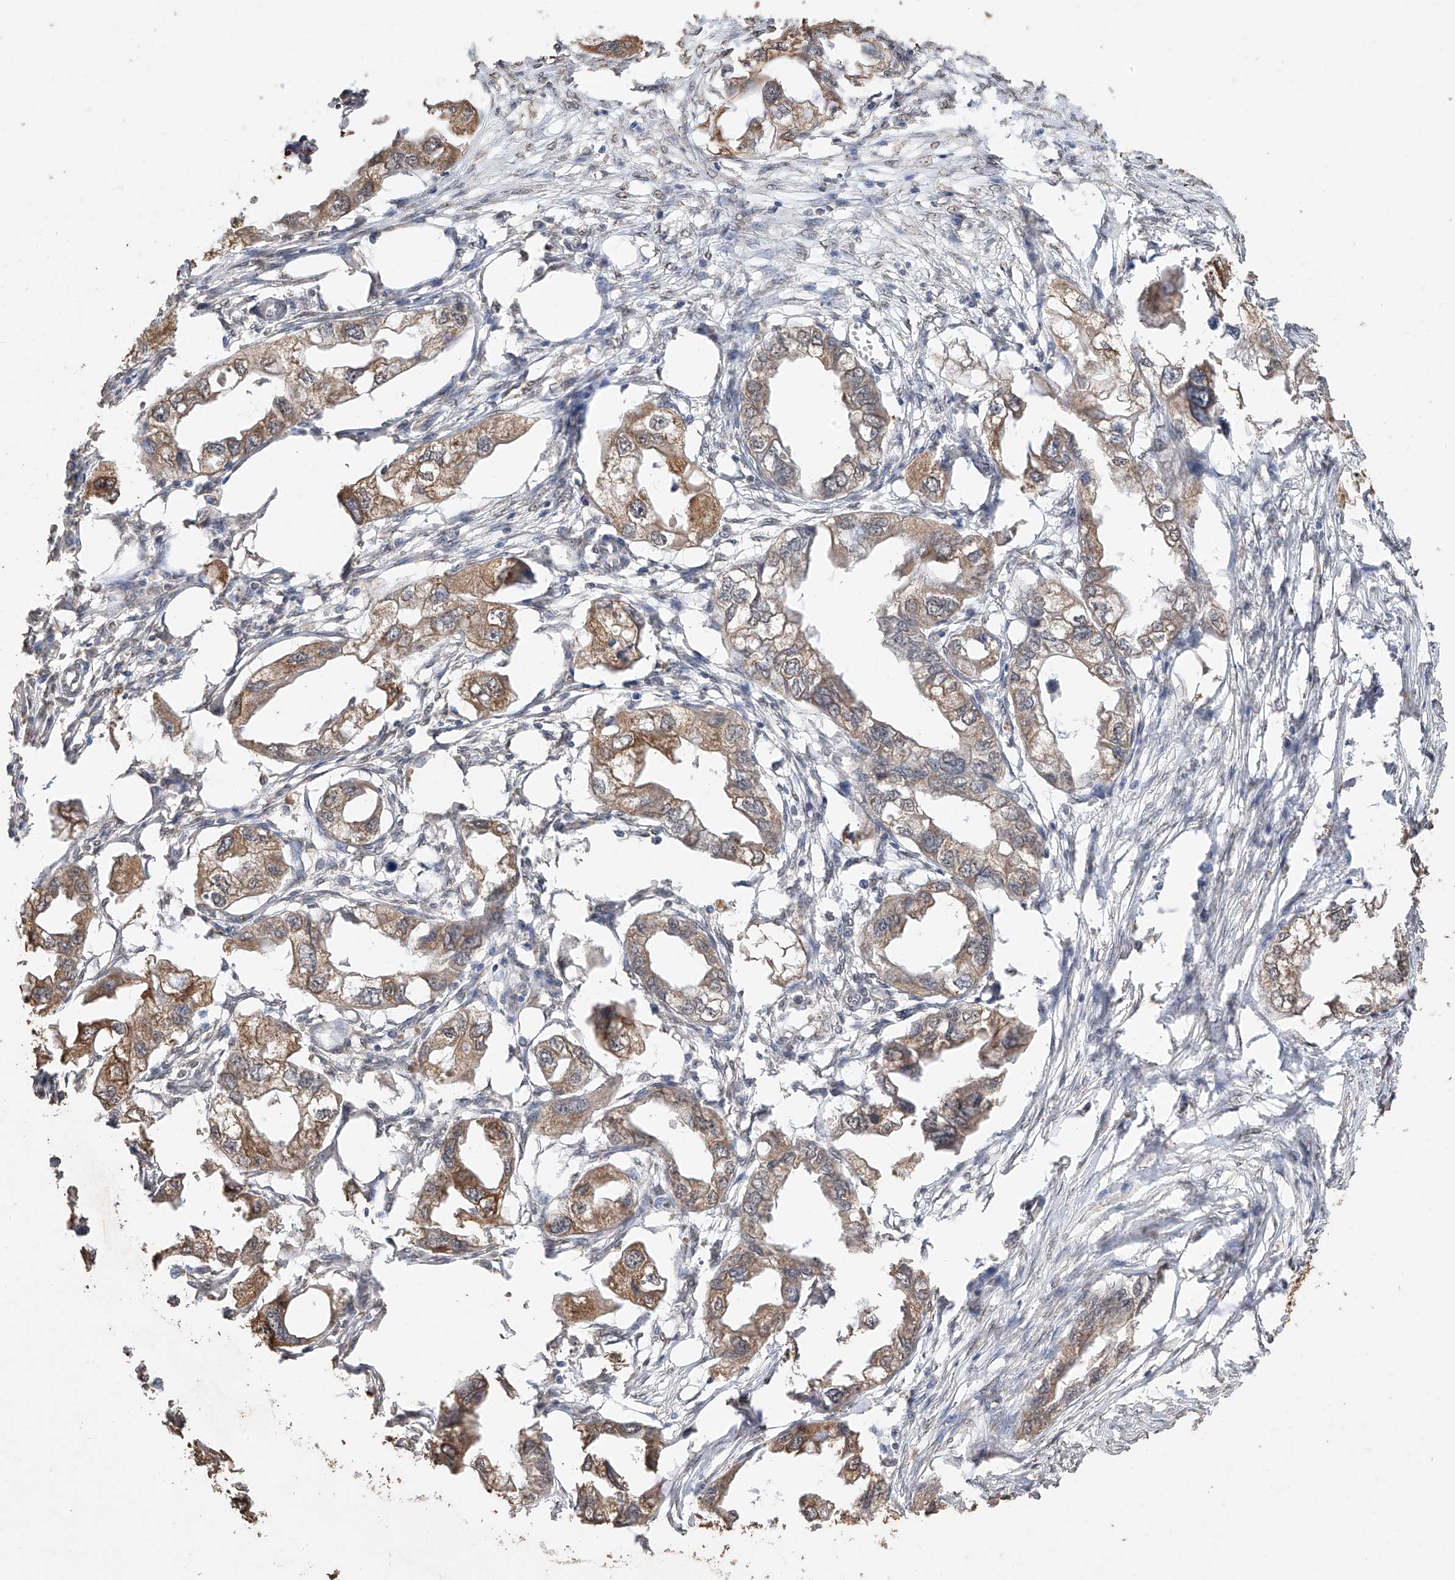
{"staining": {"intensity": "moderate", "quantity": ">75%", "location": "cytoplasmic/membranous"}, "tissue": "endometrial cancer", "cell_type": "Tumor cells", "image_type": "cancer", "snomed": [{"axis": "morphology", "description": "Adenocarcinoma, NOS"}, {"axis": "morphology", "description": "Adenocarcinoma, metastatic, NOS"}, {"axis": "topography", "description": "Adipose tissue"}, {"axis": "topography", "description": "Endometrium"}], "caption": "Human endometrial metastatic adenocarcinoma stained for a protein (brown) shows moderate cytoplasmic/membranous positive expression in about >75% of tumor cells.", "gene": "ELOVL1", "patient": {"sex": "female", "age": 67}}